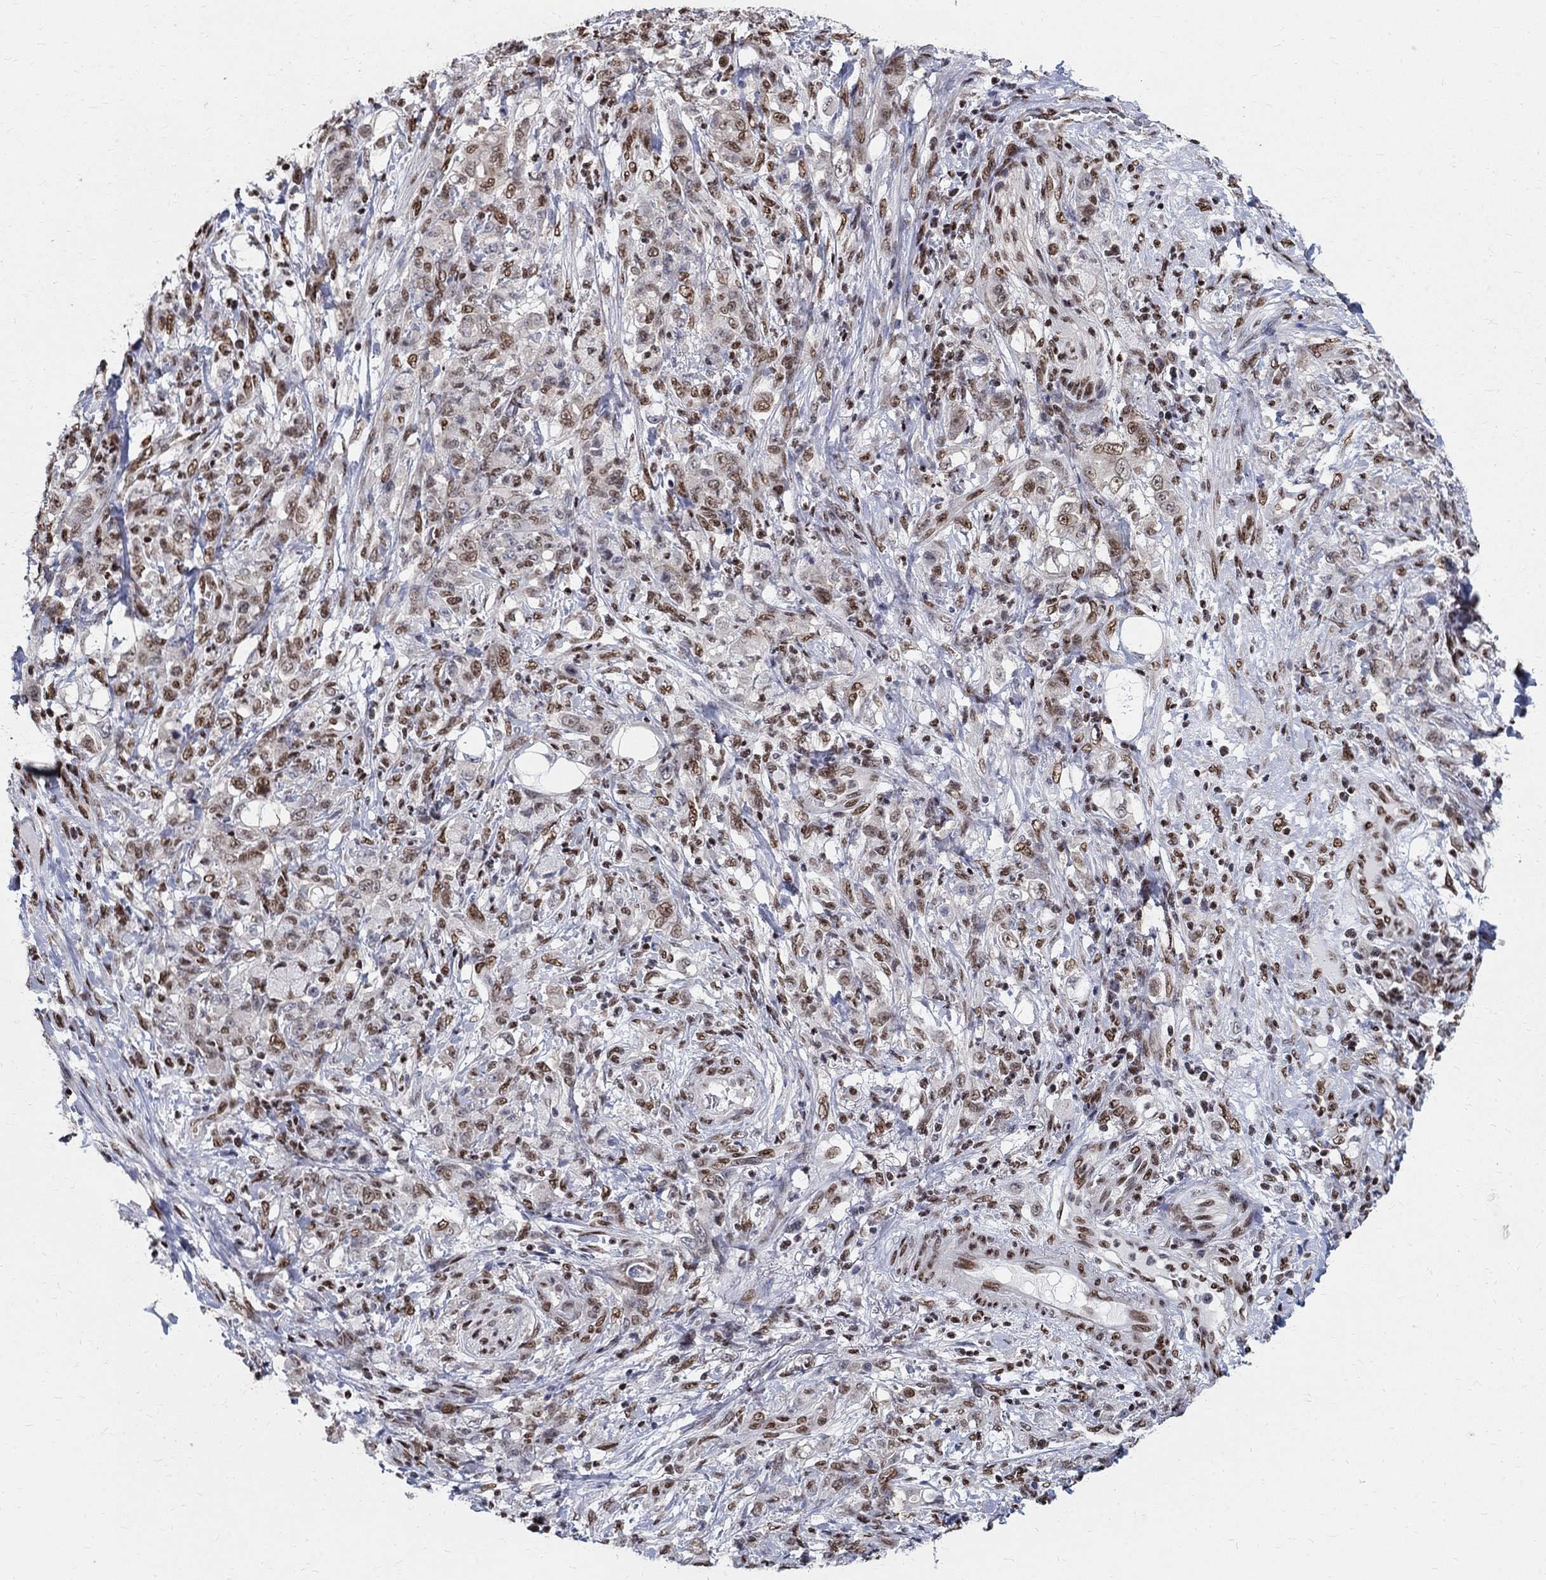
{"staining": {"intensity": "moderate", "quantity": ">75%", "location": "nuclear"}, "tissue": "stomach cancer", "cell_type": "Tumor cells", "image_type": "cancer", "snomed": [{"axis": "morphology", "description": "Adenocarcinoma, NOS"}, {"axis": "topography", "description": "Stomach"}], "caption": "High-magnification brightfield microscopy of stomach cancer stained with DAB (3,3'-diaminobenzidine) (brown) and counterstained with hematoxylin (blue). tumor cells exhibit moderate nuclear positivity is present in approximately>75% of cells.", "gene": "FBXO16", "patient": {"sex": "female", "age": 79}}